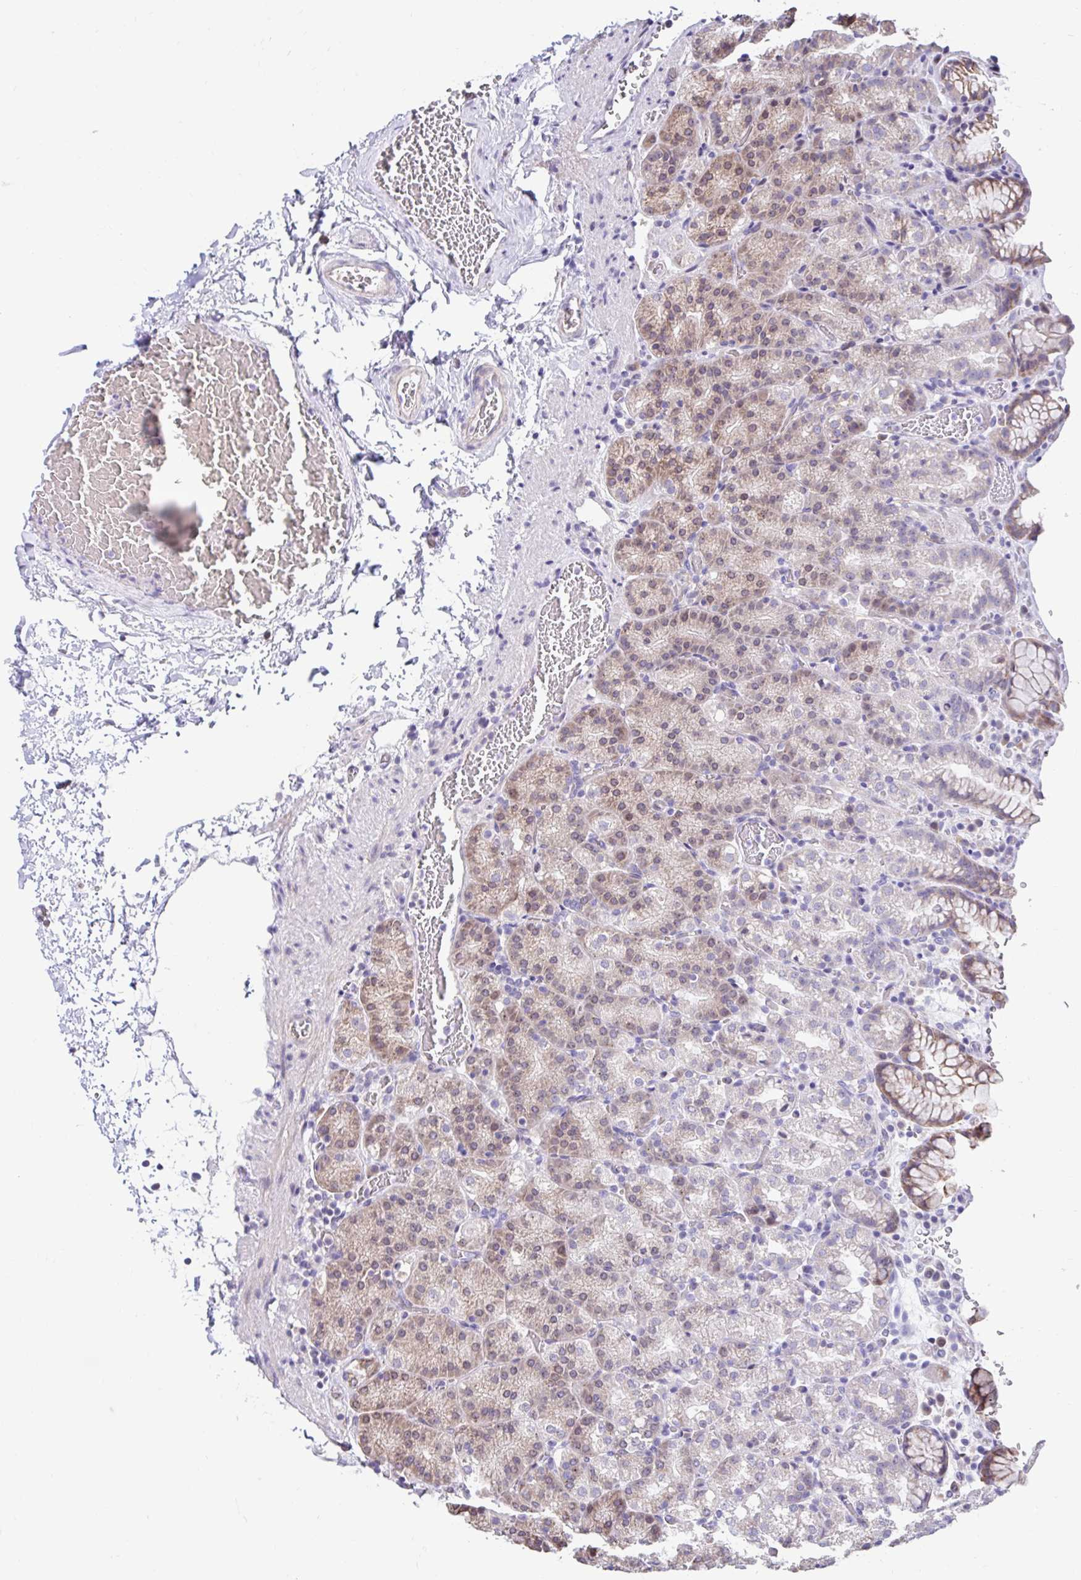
{"staining": {"intensity": "moderate", "quantity": "25%-75%", "location": "cytoplasmic/membranous,nuclear"}, "tissue": "stomach", "cell_type": "Glandular cells", "image_type": "normal", "snomed": [{"axis": "morphology", "description": "Normal tissue, NOS"}, {"axis": "topography", "description": "Stomach, upper"}], "caption": "IHC (DAB) staining of normal human stomach exhibits moderate cytoplasmic/membranous,nuclear protein positivity in approximately 25%-75% of glandular cells.", "gene": "NT5C1B", "patient": {"sex": "female", "age": 81}}